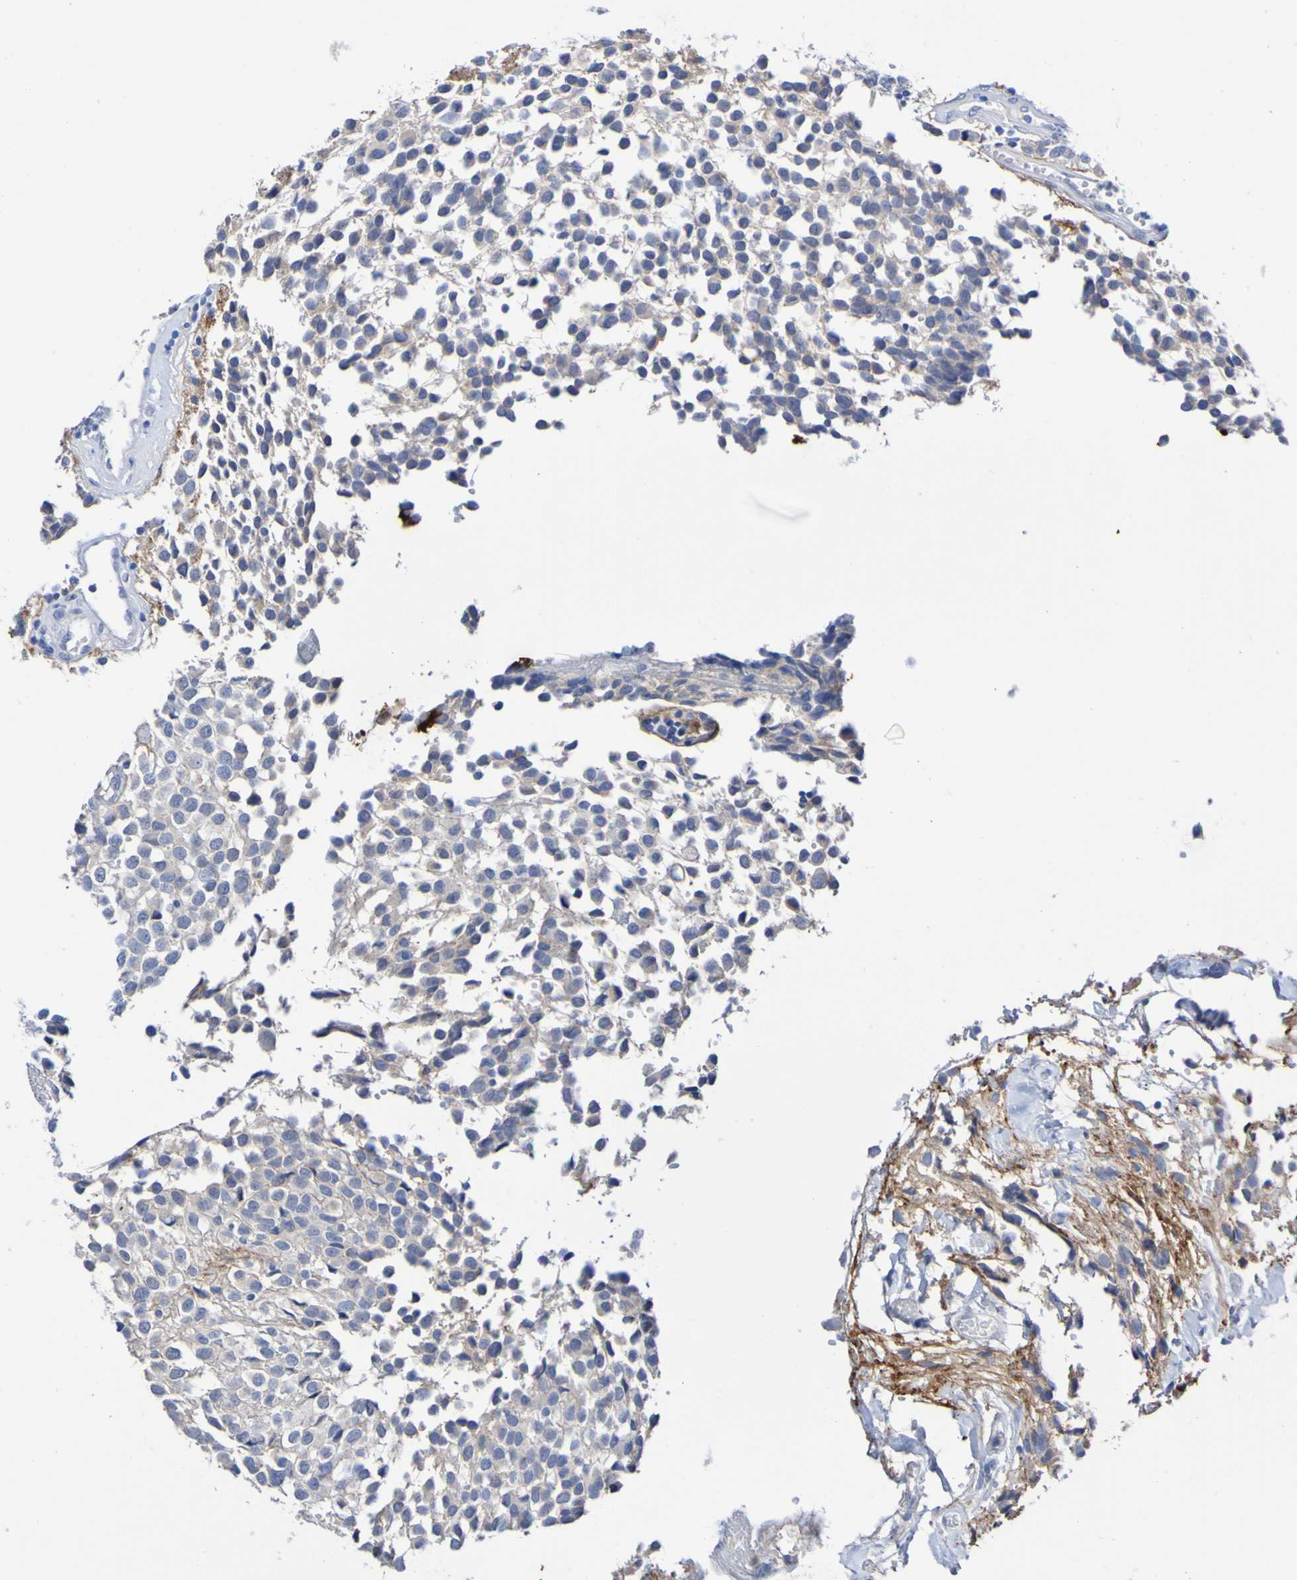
{"staining": {"intensity": "negative", "quantity": "none", "location": "none"}, "tissue": "glioma", "cell_type": "Tumor cells", "image_type": "cancer", "snomed": [{"axis": "morphology", "description": "Glioma, malignant, High grade"}, {"axis": "topography", "description": "Brain"}], "caption": "Immunohistochemical staining of high-grade glioma (malignant) demonstrates no significant expression in tumor cells.", "gene": "SGCB", "patient": {"sex": "male", "age": 32}}